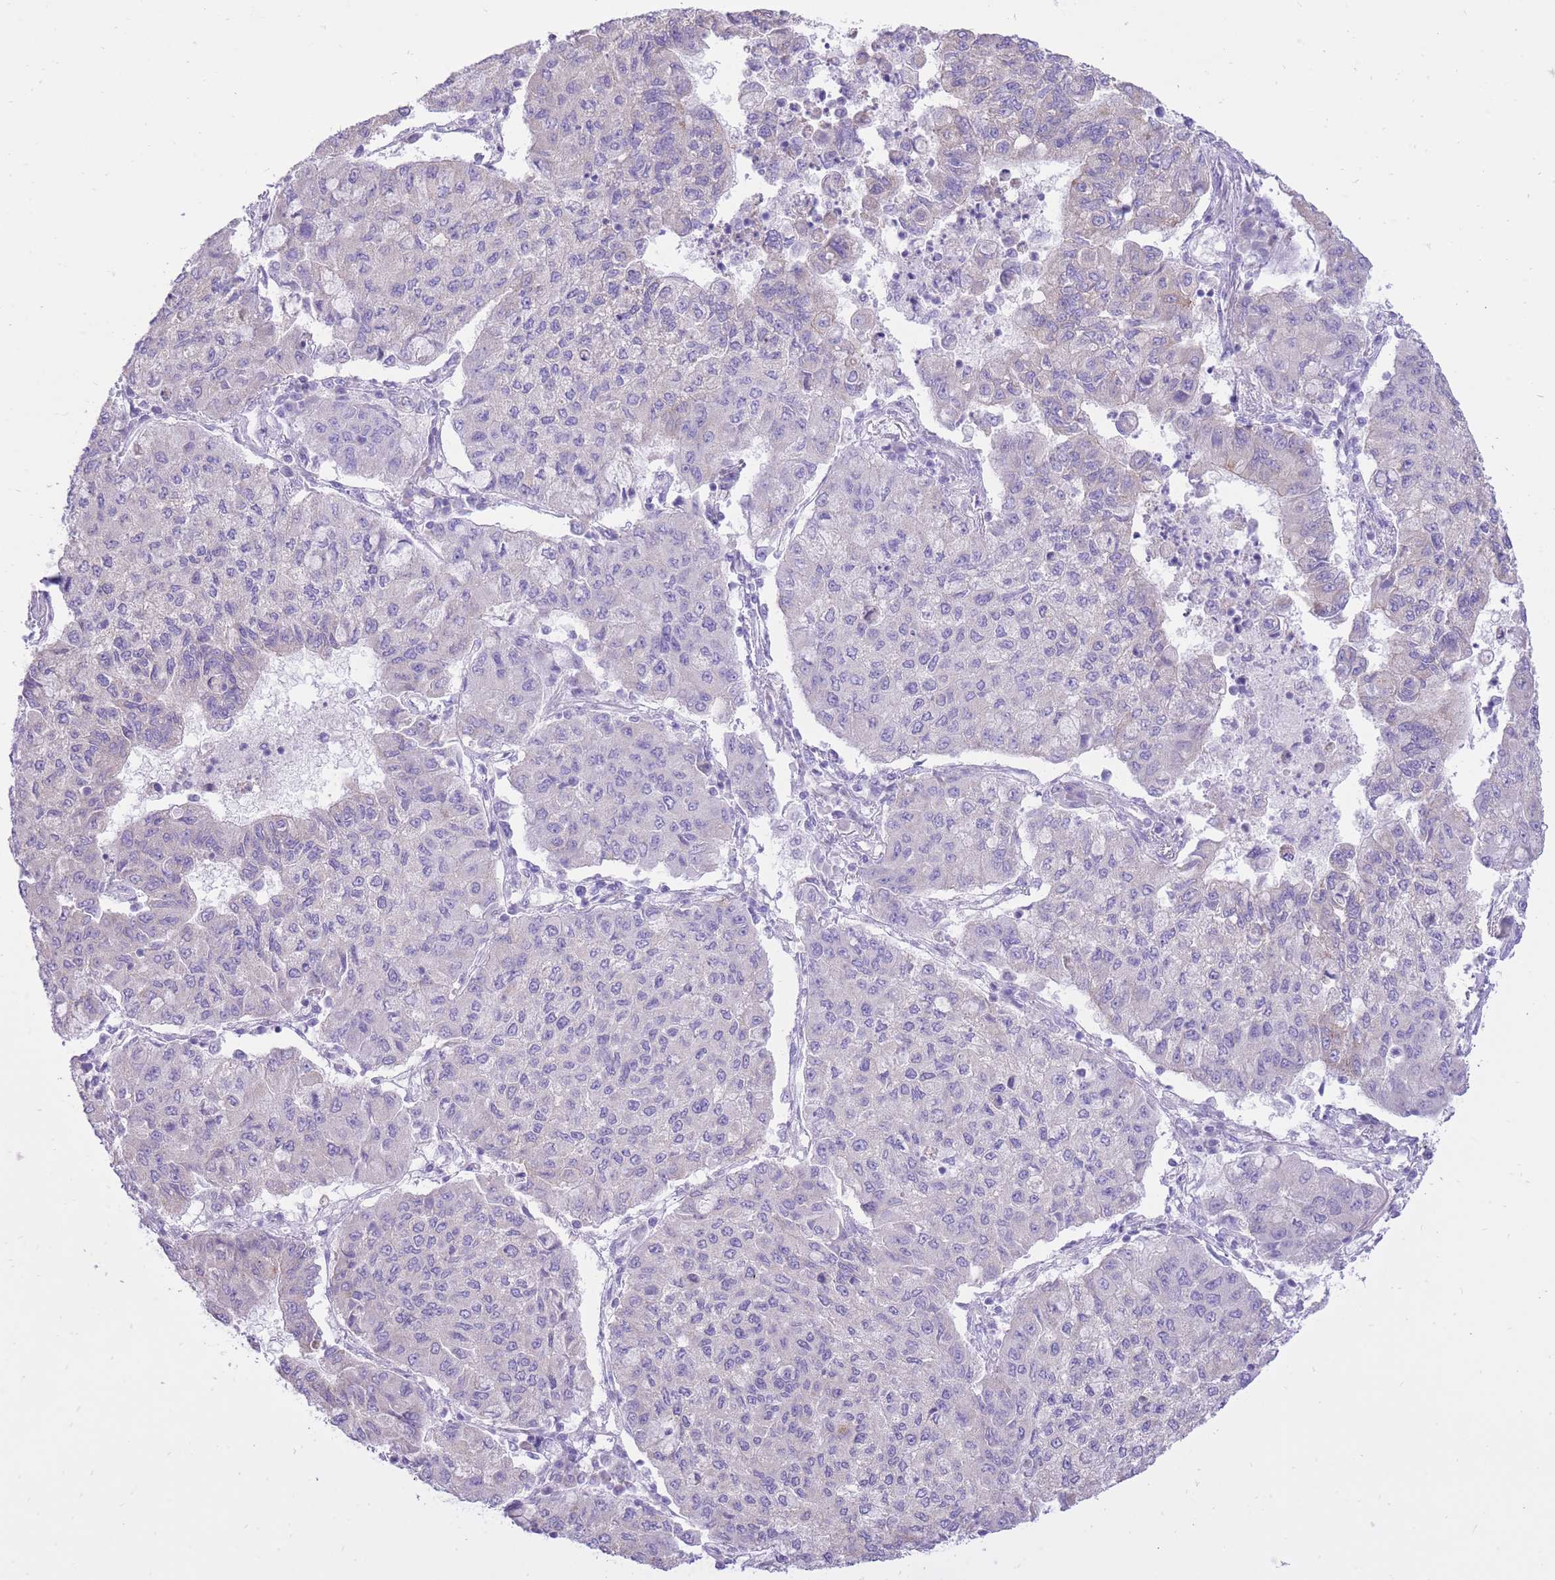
{"staining": {"intensity": "negative", "quantity": "none", "location": "none"}, "tissue": "lung cancer", "cell_type": "Tumor cells", "image_type": "cancer", "snomed": [{"axis": "morphology", "description": "Squamous cell carcinoma, NOS"}, {"axis": "topography", "description": "Lung"}], "caption": "Immunohistochemistry of lung cancer reveals no expression in tumor cells. (DAB (3,3'-diaminobenzidine) immunohistochemistry (IHC), high magnification).", "gene": "SLC4A4", "patient": {"sex": "male", "age": 74}}